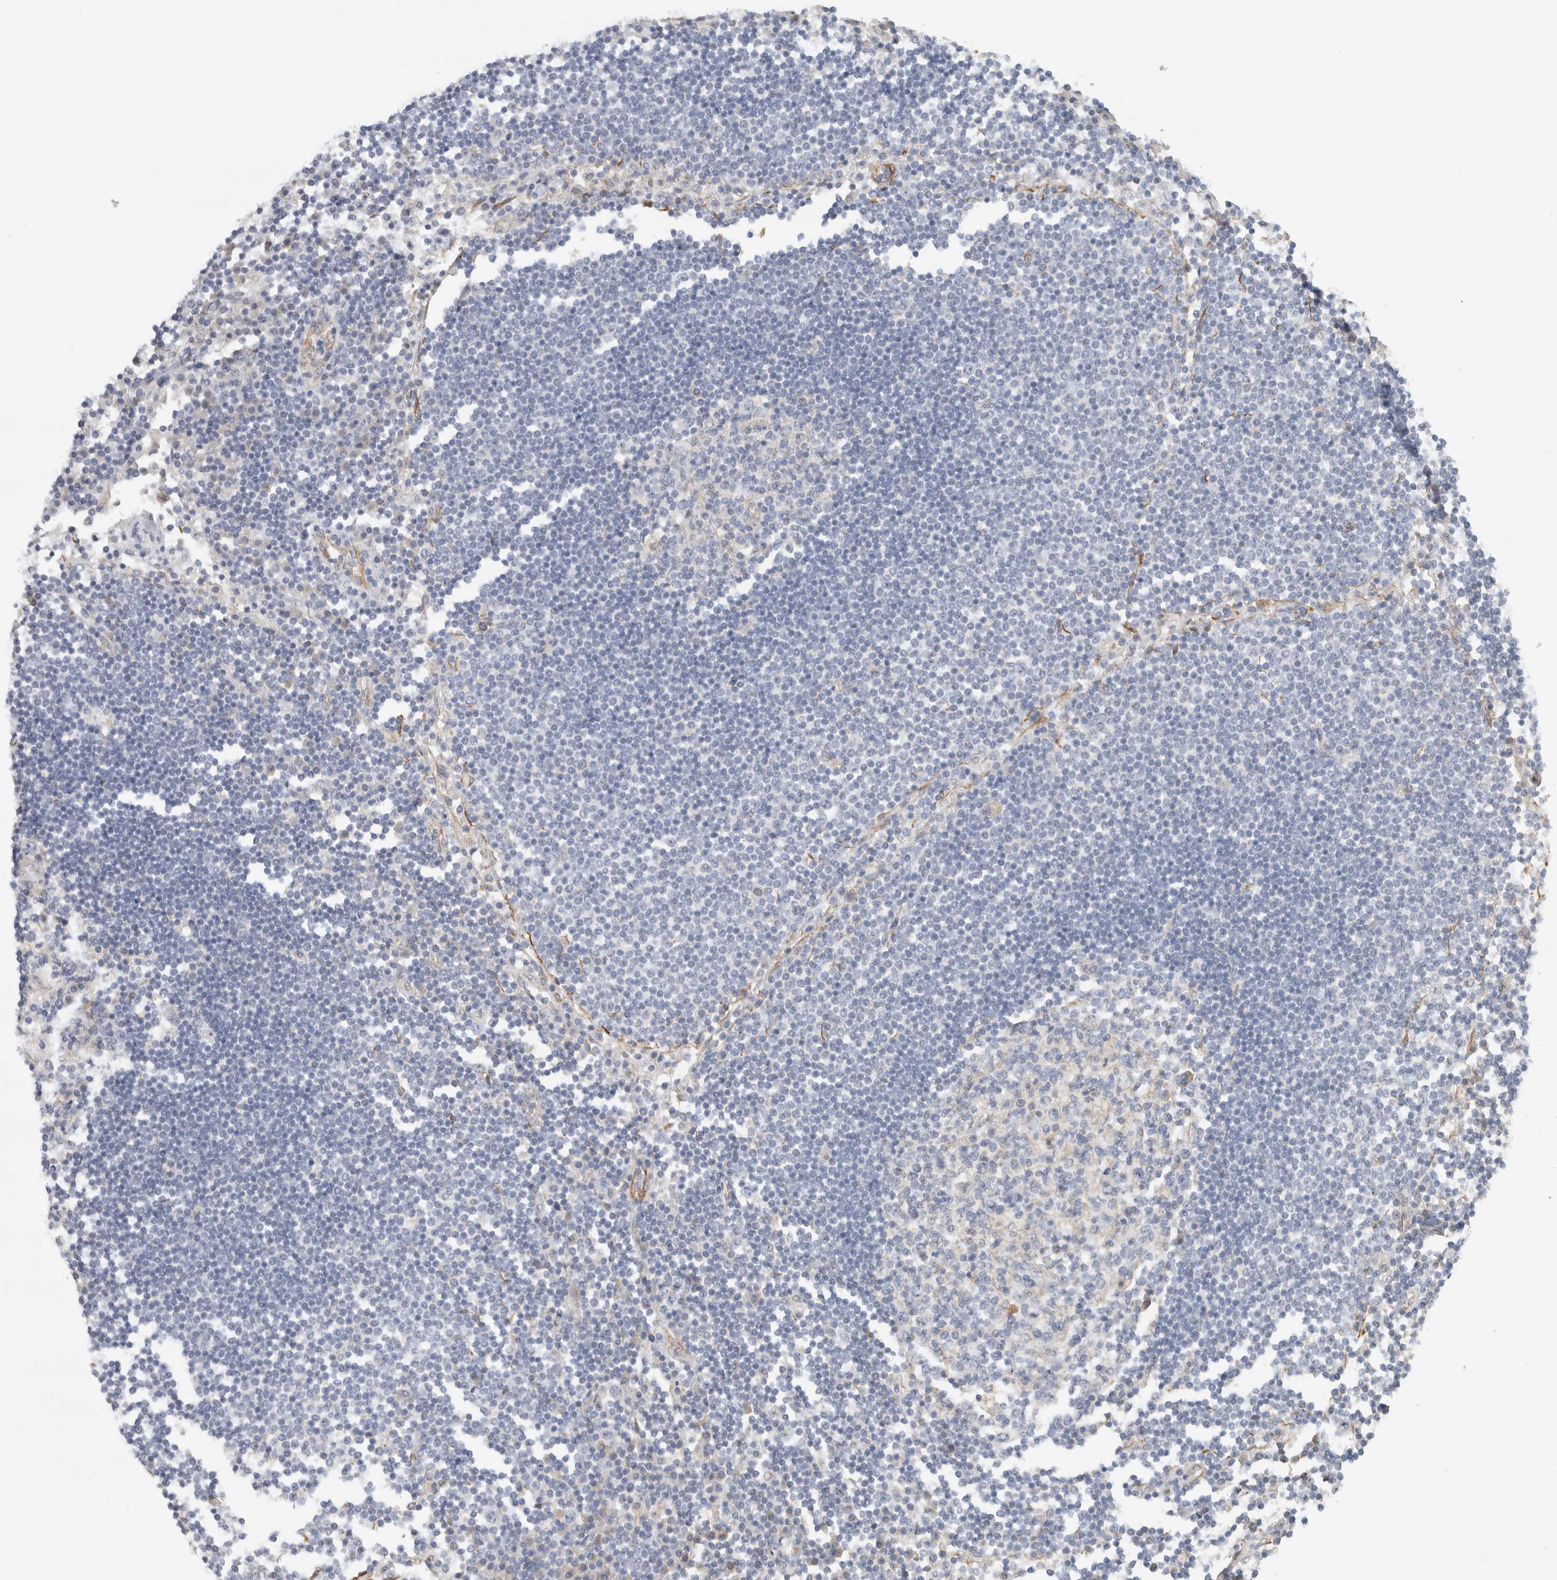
{"staining": {"intensity": "weak", "quantity": "<25%", "location": "cytoplasmic/membranous"}, "tissue": "lymph node", "cell_type": "Germinal center cells", "image_type": "normal", "snomed": [{"axis": "morphology", "description": "Normal tissue, NOS"}, {"axis": "topography", "description": "Lymph node"}], "caption": "Immunohistochemistry (IHC) micrograph of benign lymph node: human lymph node stained with DAB exhibits no significant protein expression in germinal center cells. (DAB IHC with hematoxylin counter stain).", "gene": "CDR2", "patient": {"sex": "female", "age": 53}}